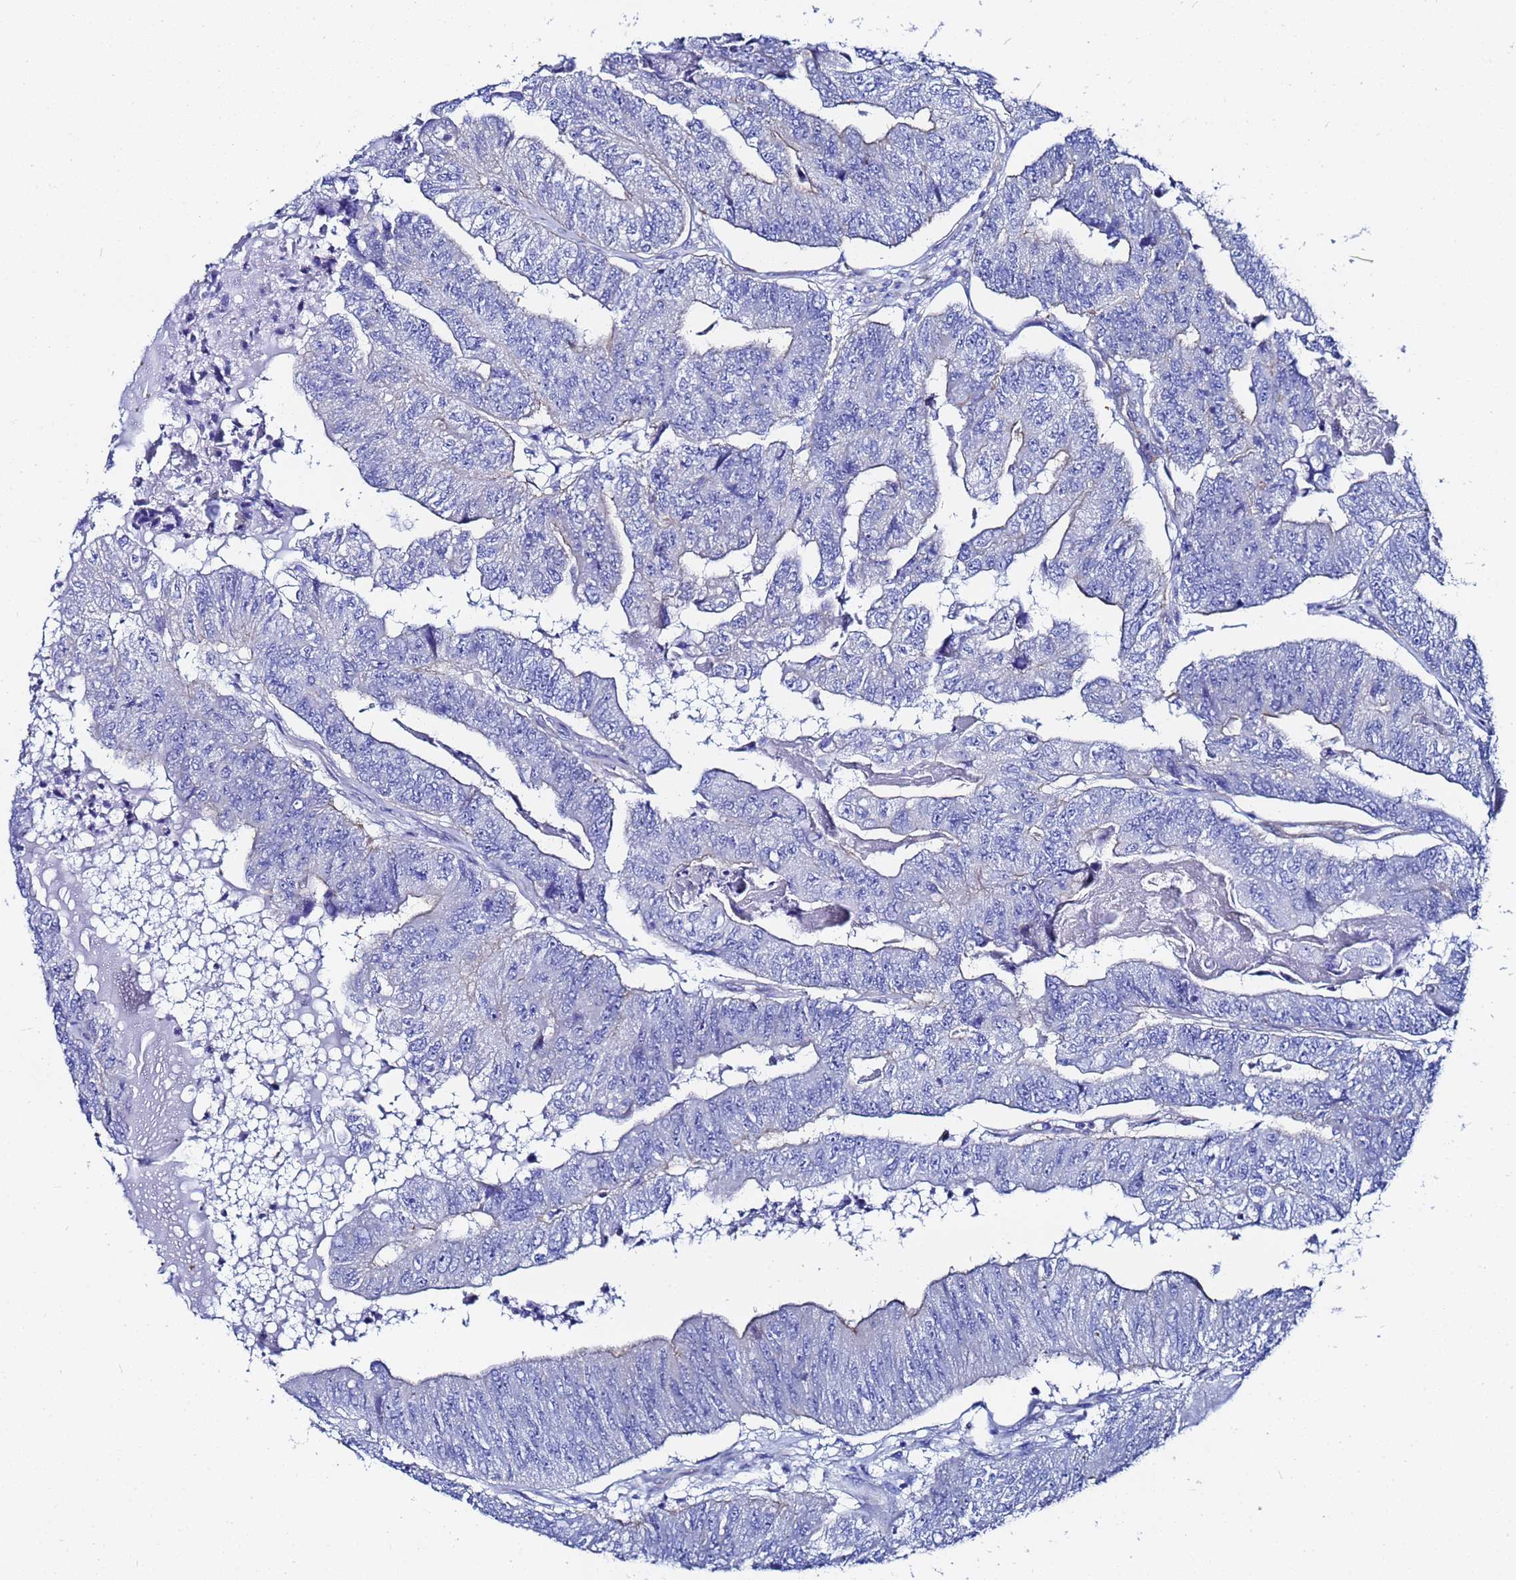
{"staining": {"intensity": "negative", "quantity": "none", "location": "none"}, "tissue": "colorectal cancer", "cell_type": "Tumor cells", "image_type": "cancer", "snomed": [{"axis": "morphology", "description": "Adenocarcinoma, NOS"}, {"axis": "topography", "description": "Colon"}], "caption": "A high-resolution histopathology image shows immunohistochemistry staining of adenocarcinoma (colorectal), which displays no significant staining in tumor cells.", "gene": "RAB39B", "patient": {"sex": "female", "age": 67}}